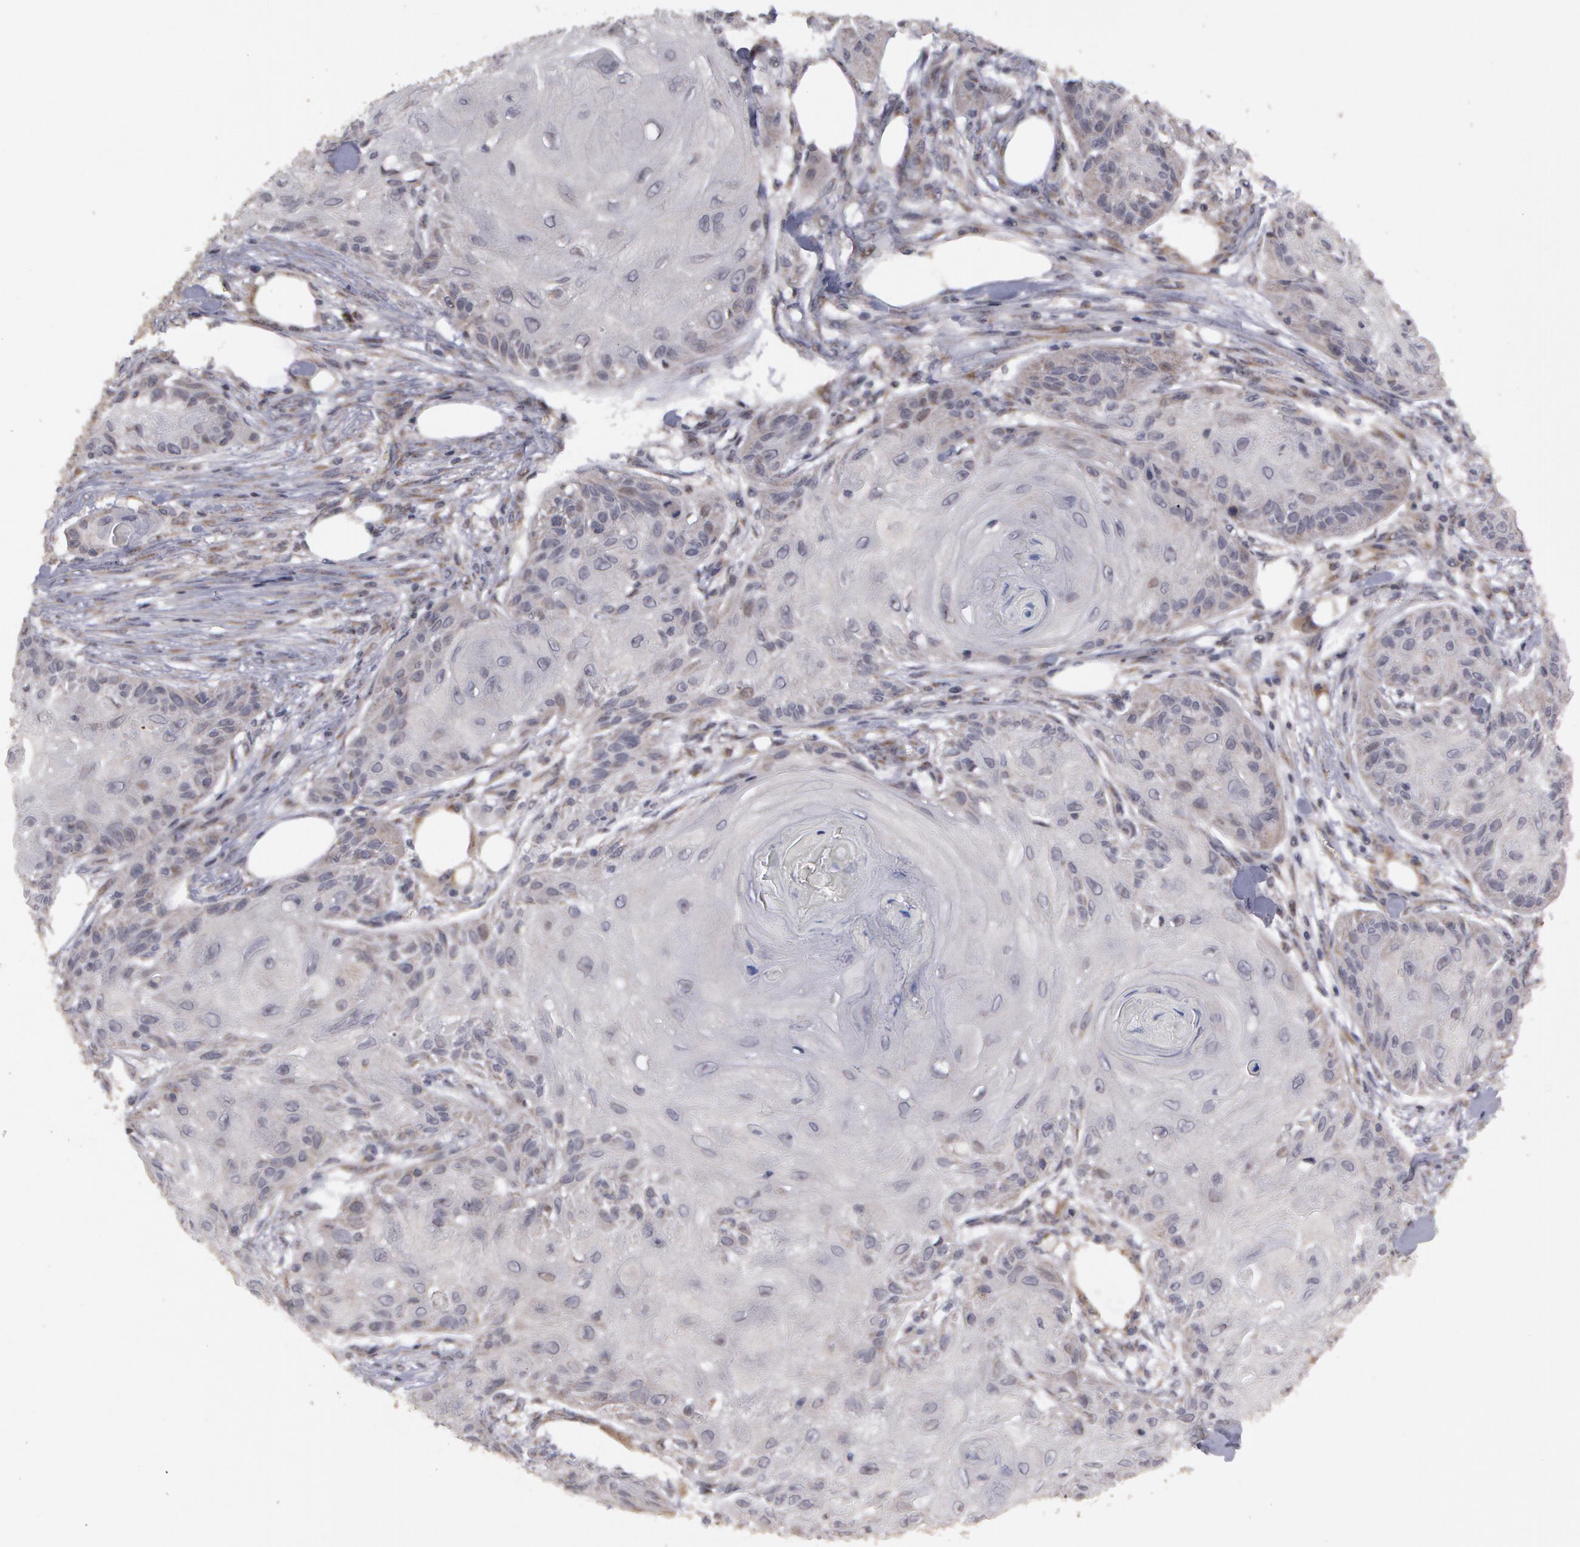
{"staining": {"intensity": "negative", "quantity": "none", "location": "none"}, "tissue": "skin cancer", "cell_type": "Tumor cells", "image_type": "cancer", "snomed": [{"axis": "morphology", "description": "Squamous cell carcinoma, NOS"}, {"axis": "topography", "description": "Skin"}], "caption": "Human skin squamous cell carcinoma stained for a protein using IHC demonstrates no staining in tumor cells.", "gene": "STX5", "patient": {"sex": "female", "age": 88}}